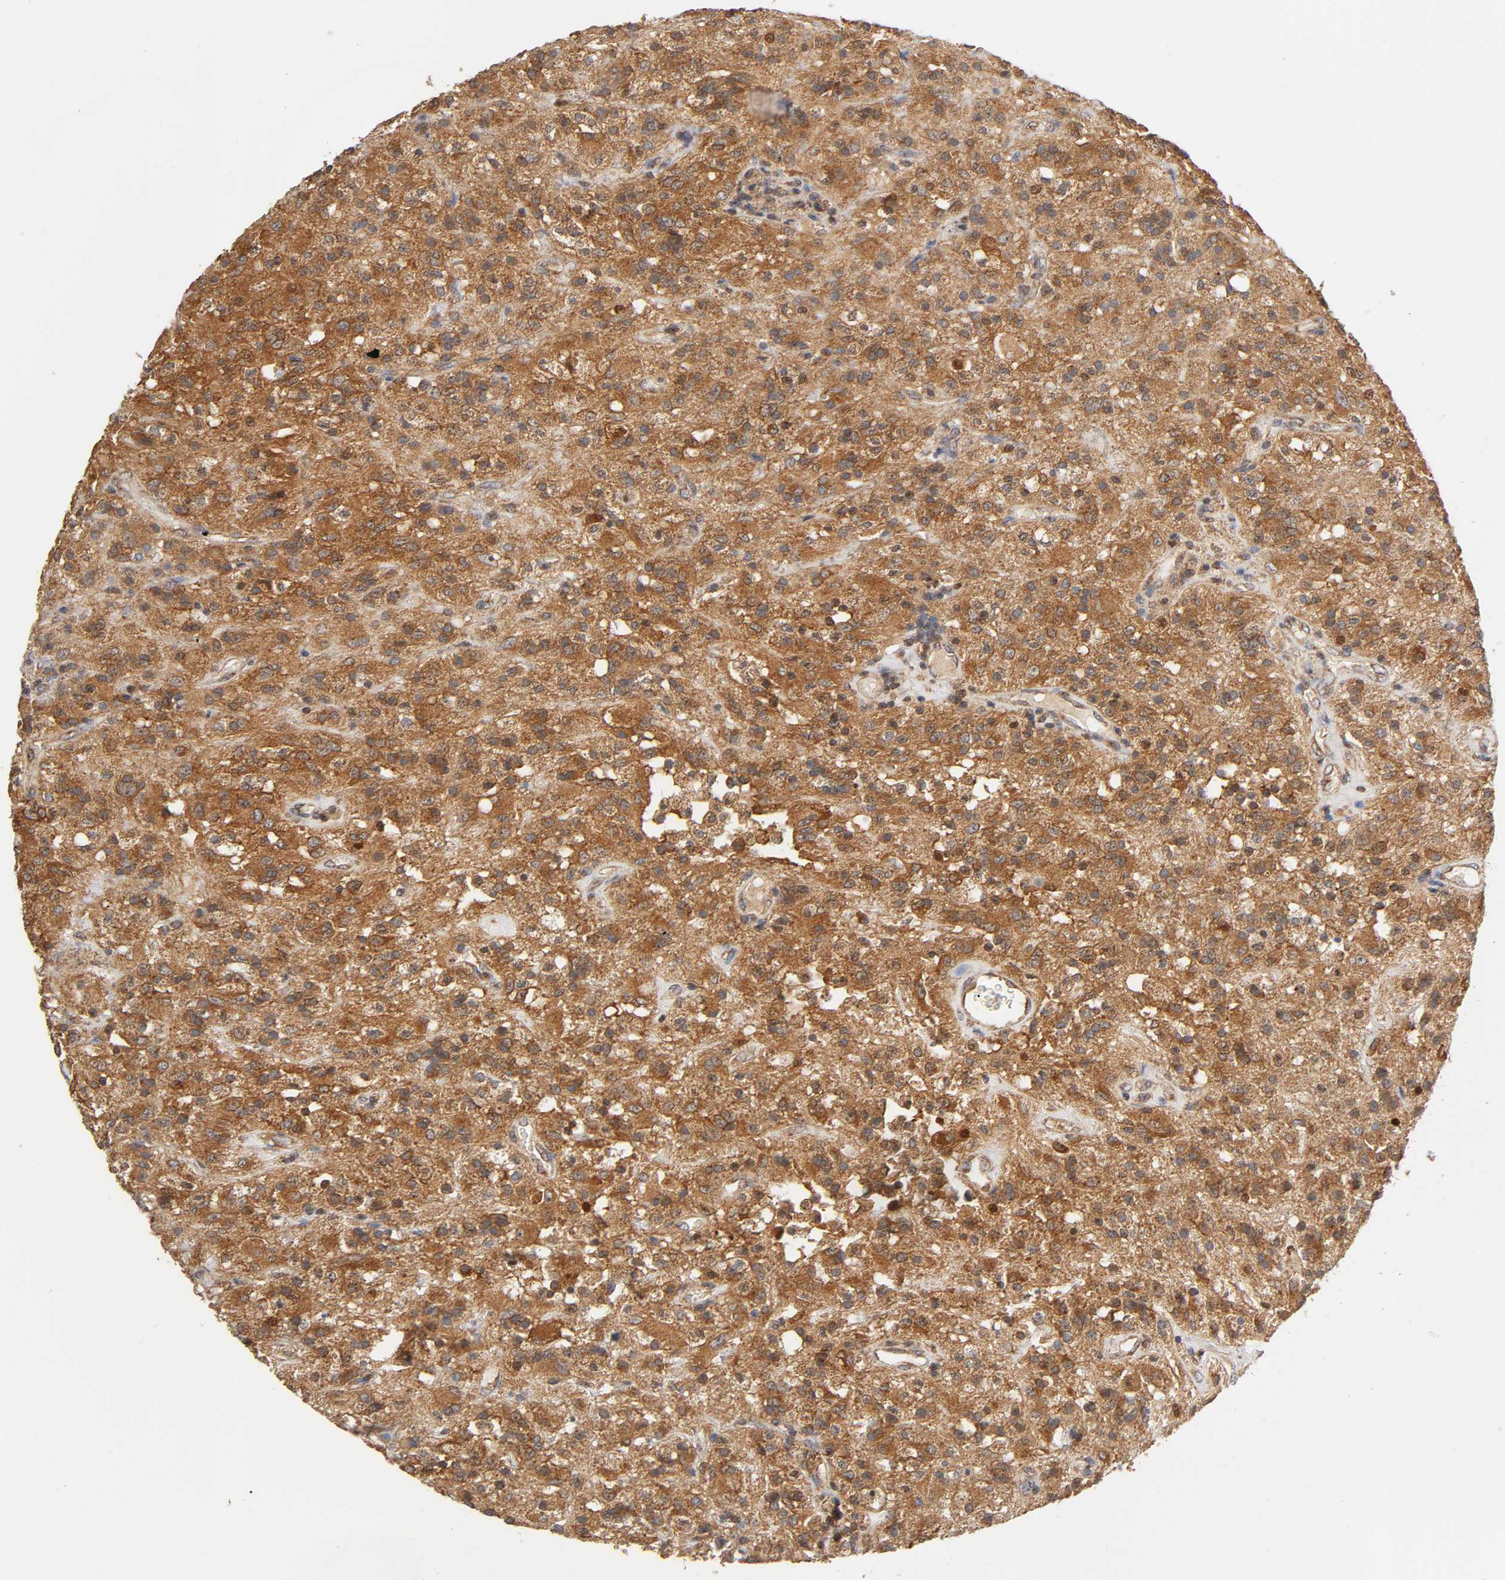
{"staining": {"intensity": "moderate", "quantity": ">75%", "location": "cytoplasmic/membranous"}, "tissue": "glioma", "cell_type": "Tumor cells", "image_type": "cancer", "snomed": [{"axis": "morphology", "description": "Normal tissue, NOS"}, {"axis": "morphology", "description": "Glioma, malignant, High grade"}, {"axis": "topography", "description": "Cerebral cortex"}], "caption": "A brown stain labels moderate cytoplasmic/membranous expression of a protein in human glioma tumor cells. The staining was performed using DAB (3,3'-diaminobenzidine) to visualize the protein expression in brown, while the nuclei were stained in blue with hematoxylin (Magnification: 20x).", "gene": "PAFAH1B1", "patient": {"sex": "male", "age": 56}}